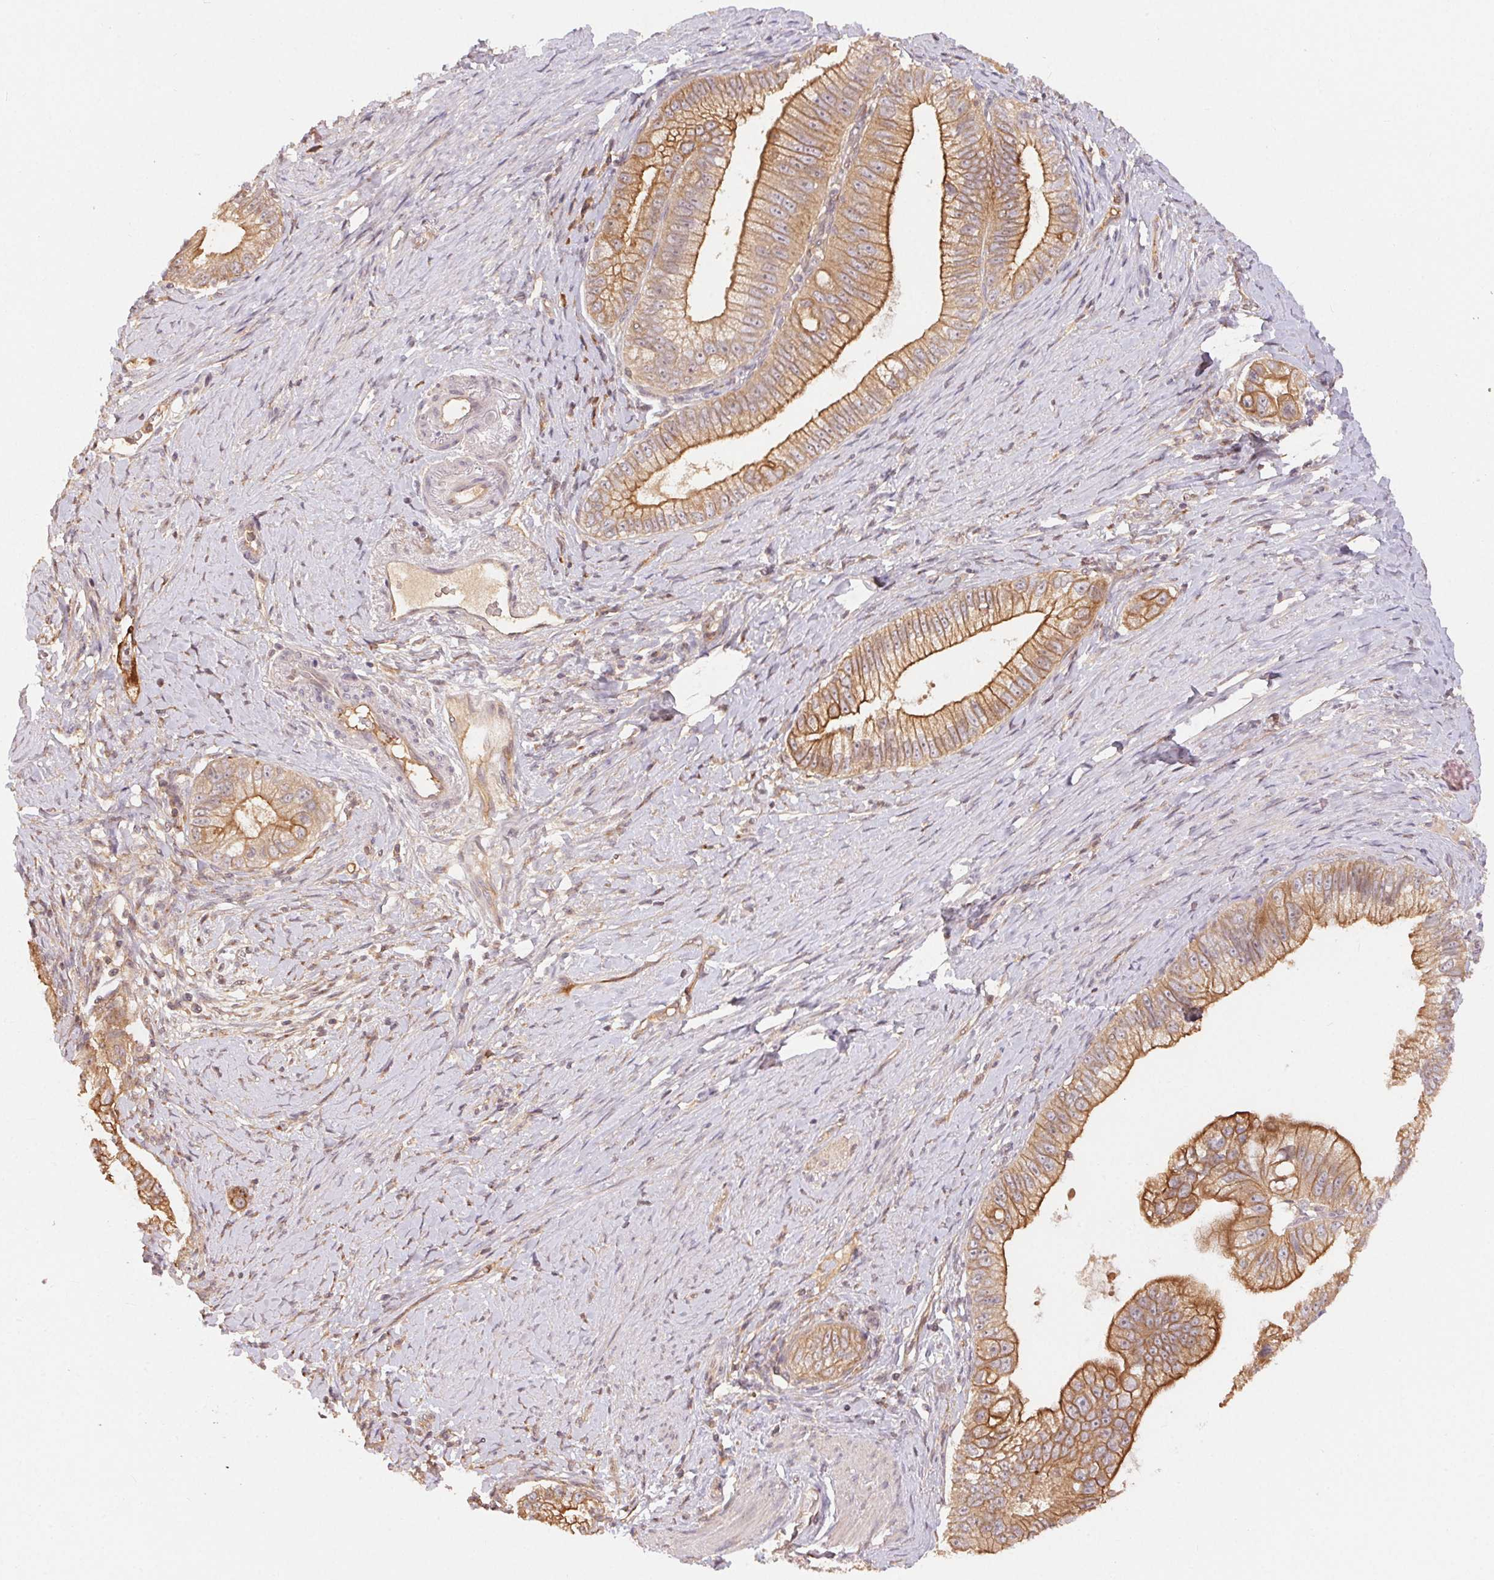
{"staining": {"intensity": "strong", "quantity": ">75%", "location": "cytoplasmic/membranous"}, "tissue": "pancreatic cancer", "cell_type": "Tumor cells", "image_type": "cancer", "snomed": [{"axis": "morphology", "description": "Adenocarcinoma, NOS"}, {"axis": "topography", "description": "Pancreas"}], "caption": "Immunohistochemical staining of pancreatic cancer (adenocarcinoma) exhibits high levels of strong cytoplasmic/membranous positivity in about >75% of tumor cells. (brown staining indicates protein expression, while blue staining denotes nuclei).", "gene": "MAPKAPK2", "patient": {"sex": "male", "age": 70}}